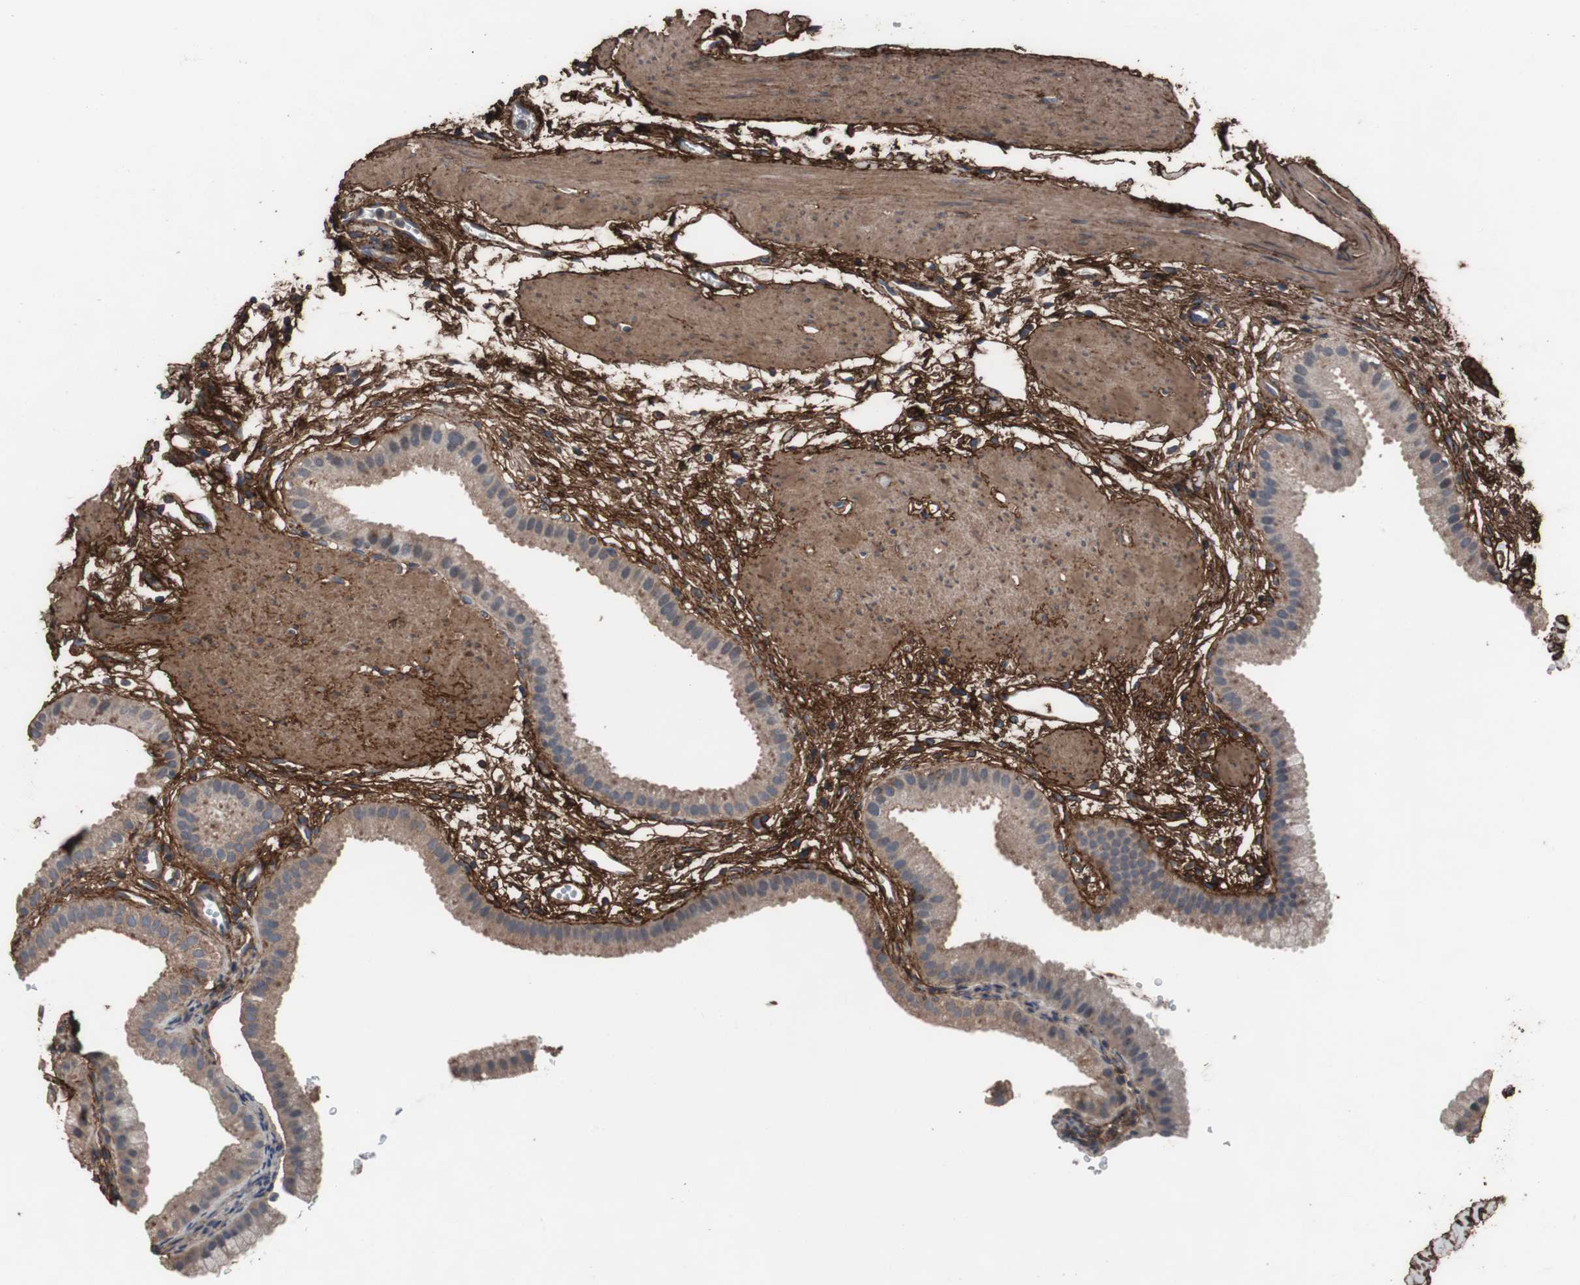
{"staining": {"intensity": "weak", "quantity": ">75%", "location": "cytoplasmic/membranous"}, "tissue": "gallbladder", "cell_type": "Glandular cells", "image_type": "normal", "snomed": [{"axis": "morphology", "description": "Normal tissue, NOS"}, {"axis": "topography", "description": "Gallbladder"}], "caption": "Gallbladder stained with DAB (3,3'-diaminobenzidine) immunohistochemistry demonstrates low levels of weak cytoplasmic/membranous expression in approximately >75% of glandular cells.", "gene": "COL6A2", "patient": {"sex": "female", "age": 64}}